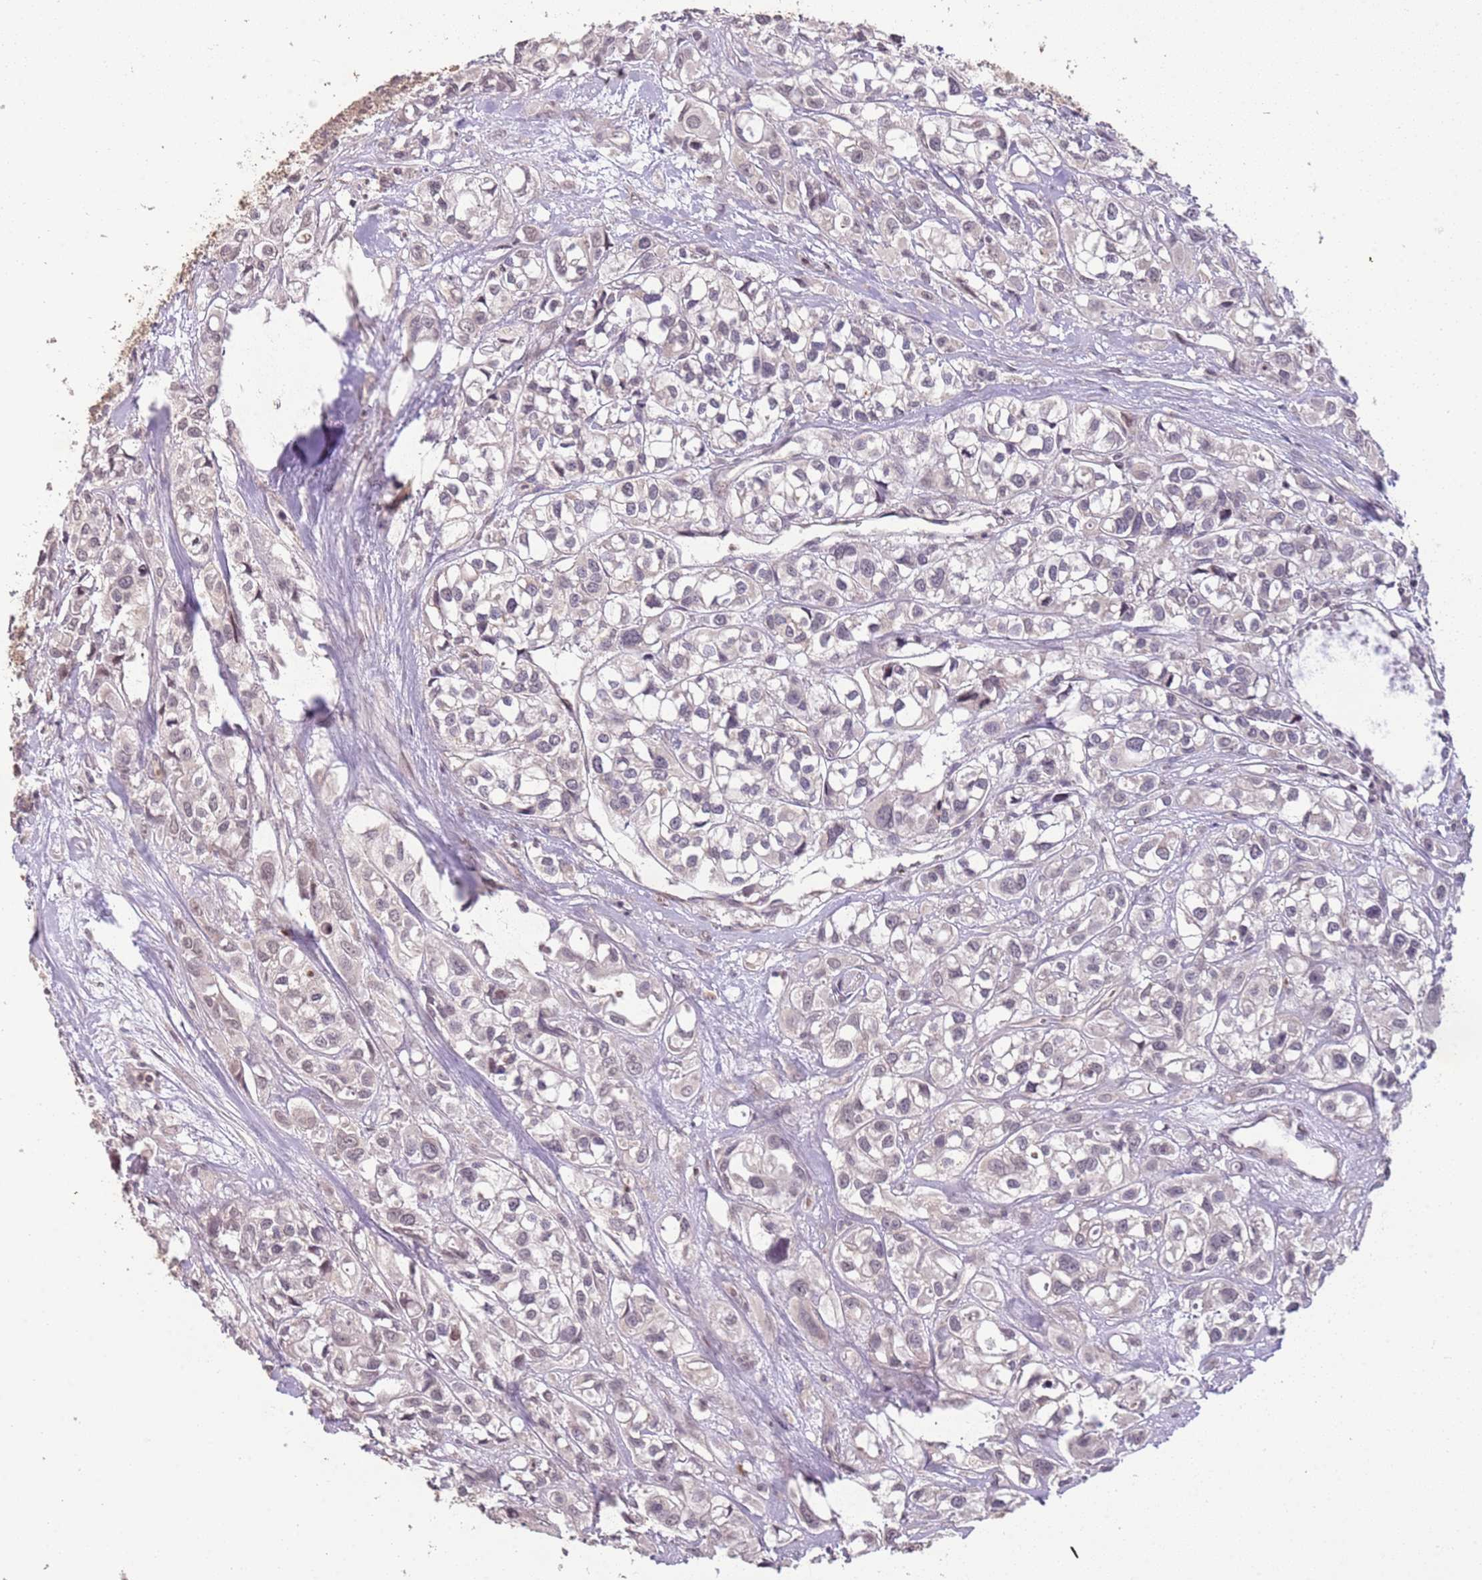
{"staining": {"intensity": "negative", "quantity": "none", "location": "none"}, "tissue": "urothelial cancer", "cell_type": "Tumor cells", "image_type": "cancer", "snomed": [{"axis": "morphology", "description": "Urothelial carcinoma, High grade"}, {"axis": "topography", "description": "Urinary bladder"}], "caption": "Tumor cells are negative for brown protein staining in urothelial cancer.", "gene": "SLC16A4", "patient": {"sex": "male", "age": 67}}